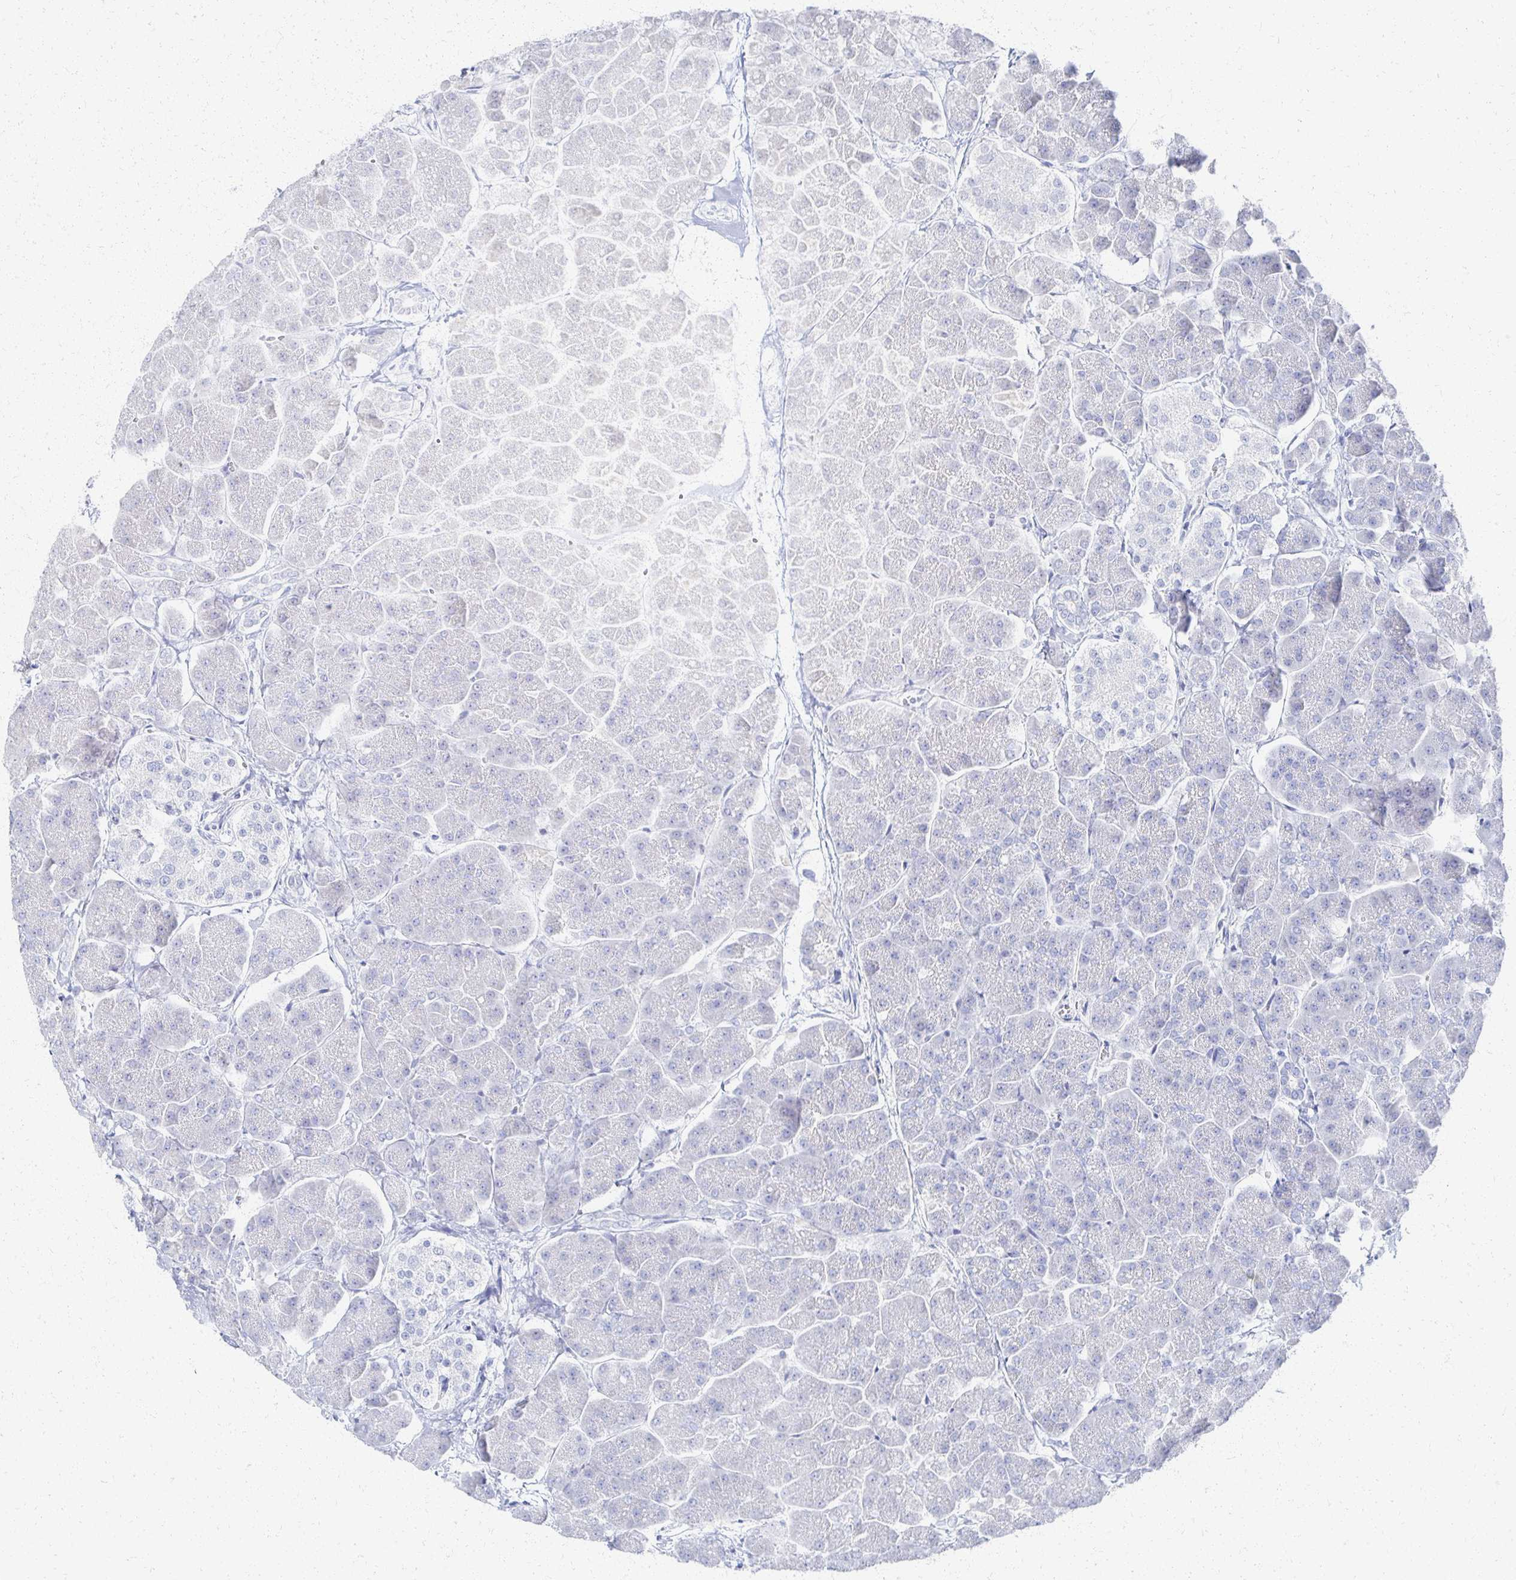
{"staining": {"intensity": "negative", "quantity": "none", "location": "none"}, "tissue": "pancreas", "cell_type": "Exocrine glandular cells", "image_type": "normal", "snomed": [{"axis": "morphology", "description": "Normal tissue, NOS"}, {"axis": "topography", "description": "Pancreas"}, {"axis": "topography", "description": "Peripheral nerve tissue"}], "caption": "A photomicrograph of human pancreas is negative for staining in exocrine glandular cells. Nuclei are stained in blue.", "gene": "PRR20A", "patient": {"sex": "male", "age": 54}}